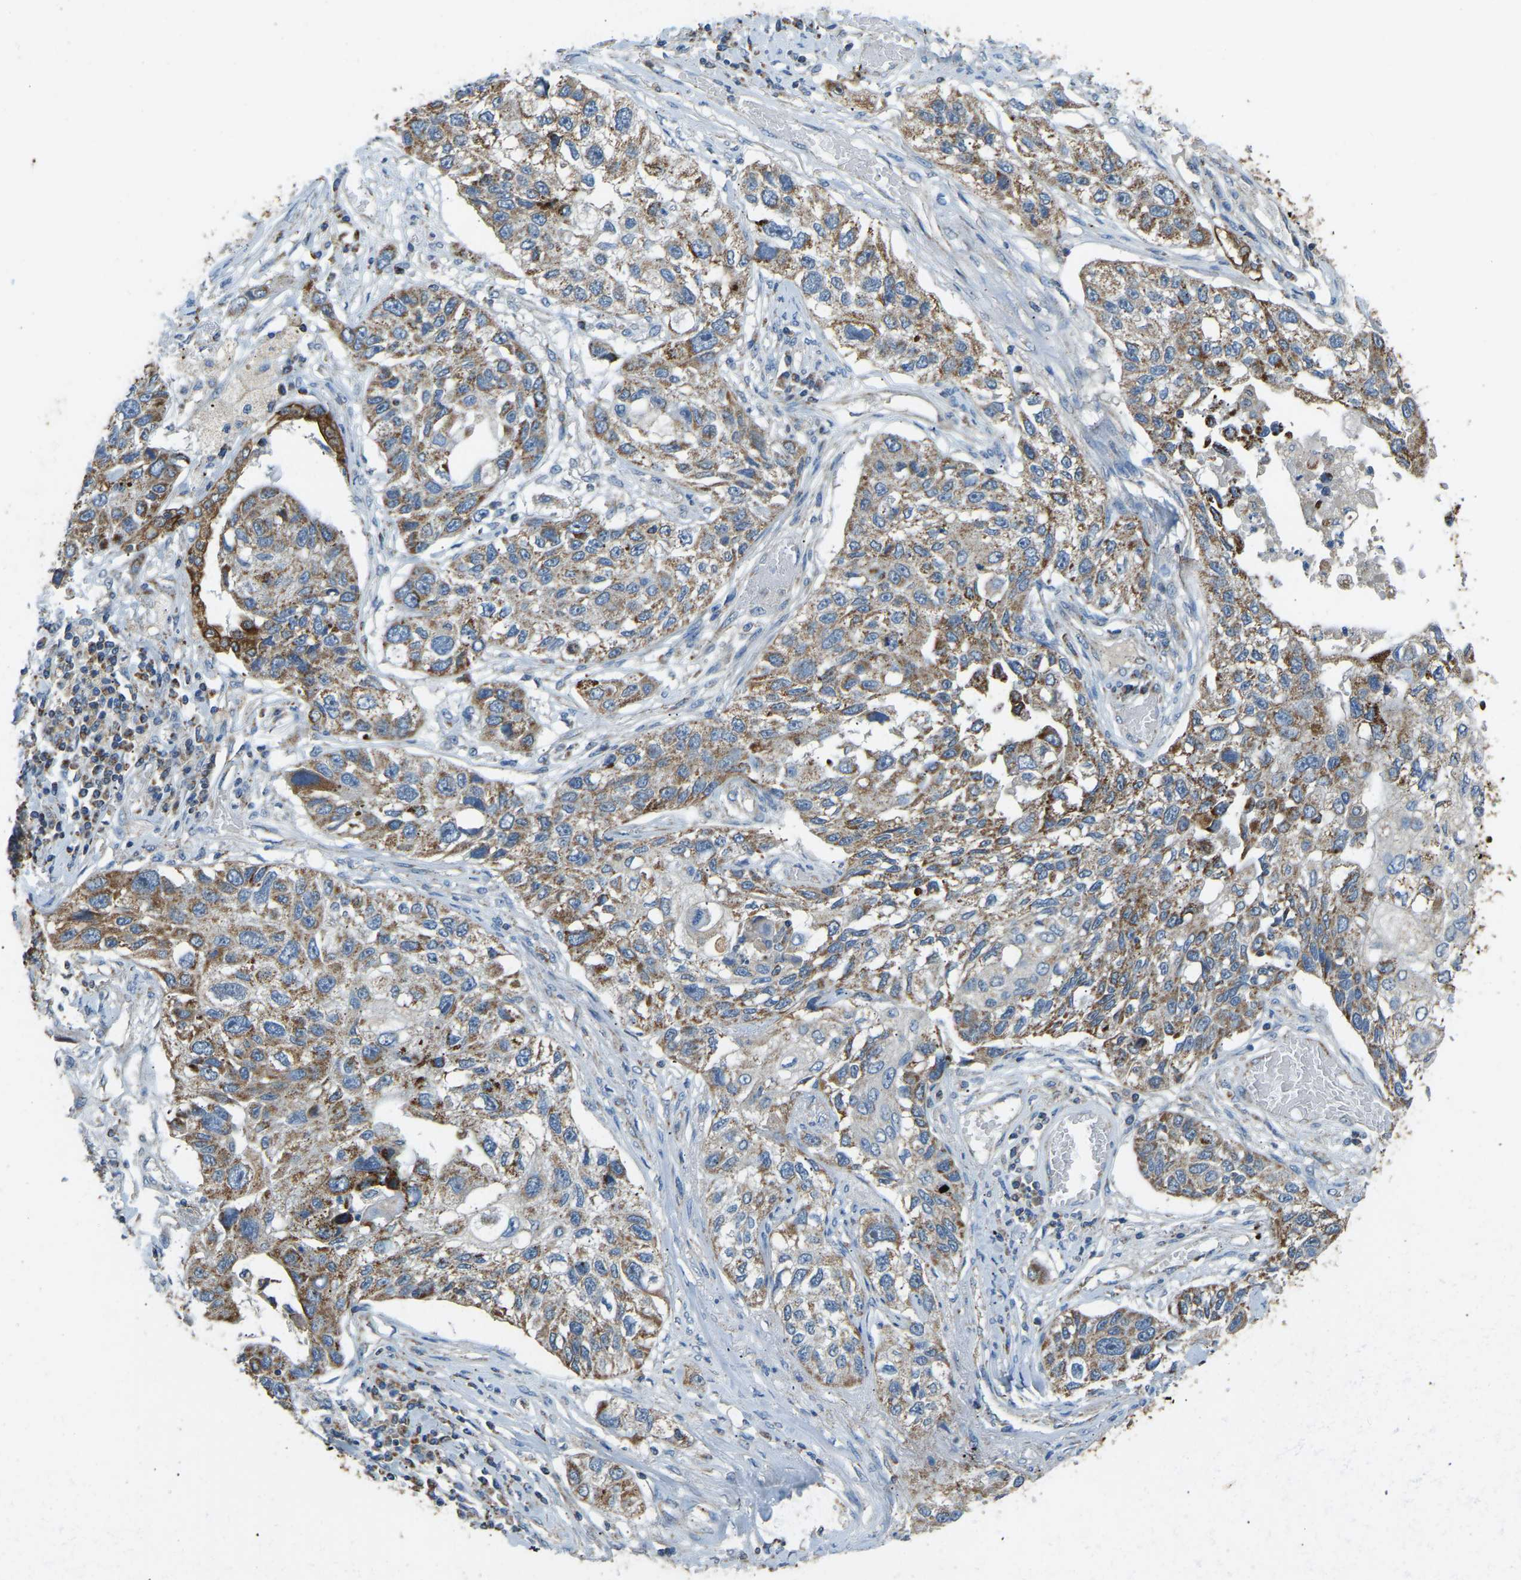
{"staining": {"intensity": "moderate", "quantity": ">75%", "location": "cytoplasmic/membranous"}, "tissue": "lung cancer", "cell_type": "Tumor cells", "image_type": "cancer", "snomed": [{"axis": "morphology", "description": "Squamous cell carcinoma, NOS"}, {"axis": "topography", "description": "Lung"}], "caption": "The immunohistochemical stain highlights moderate cytoplasmic/membranous staining in tumor cells of lung cancer tissue.", "gene": "ZNF200", "patient": {"sex": "male", "age": 71}}